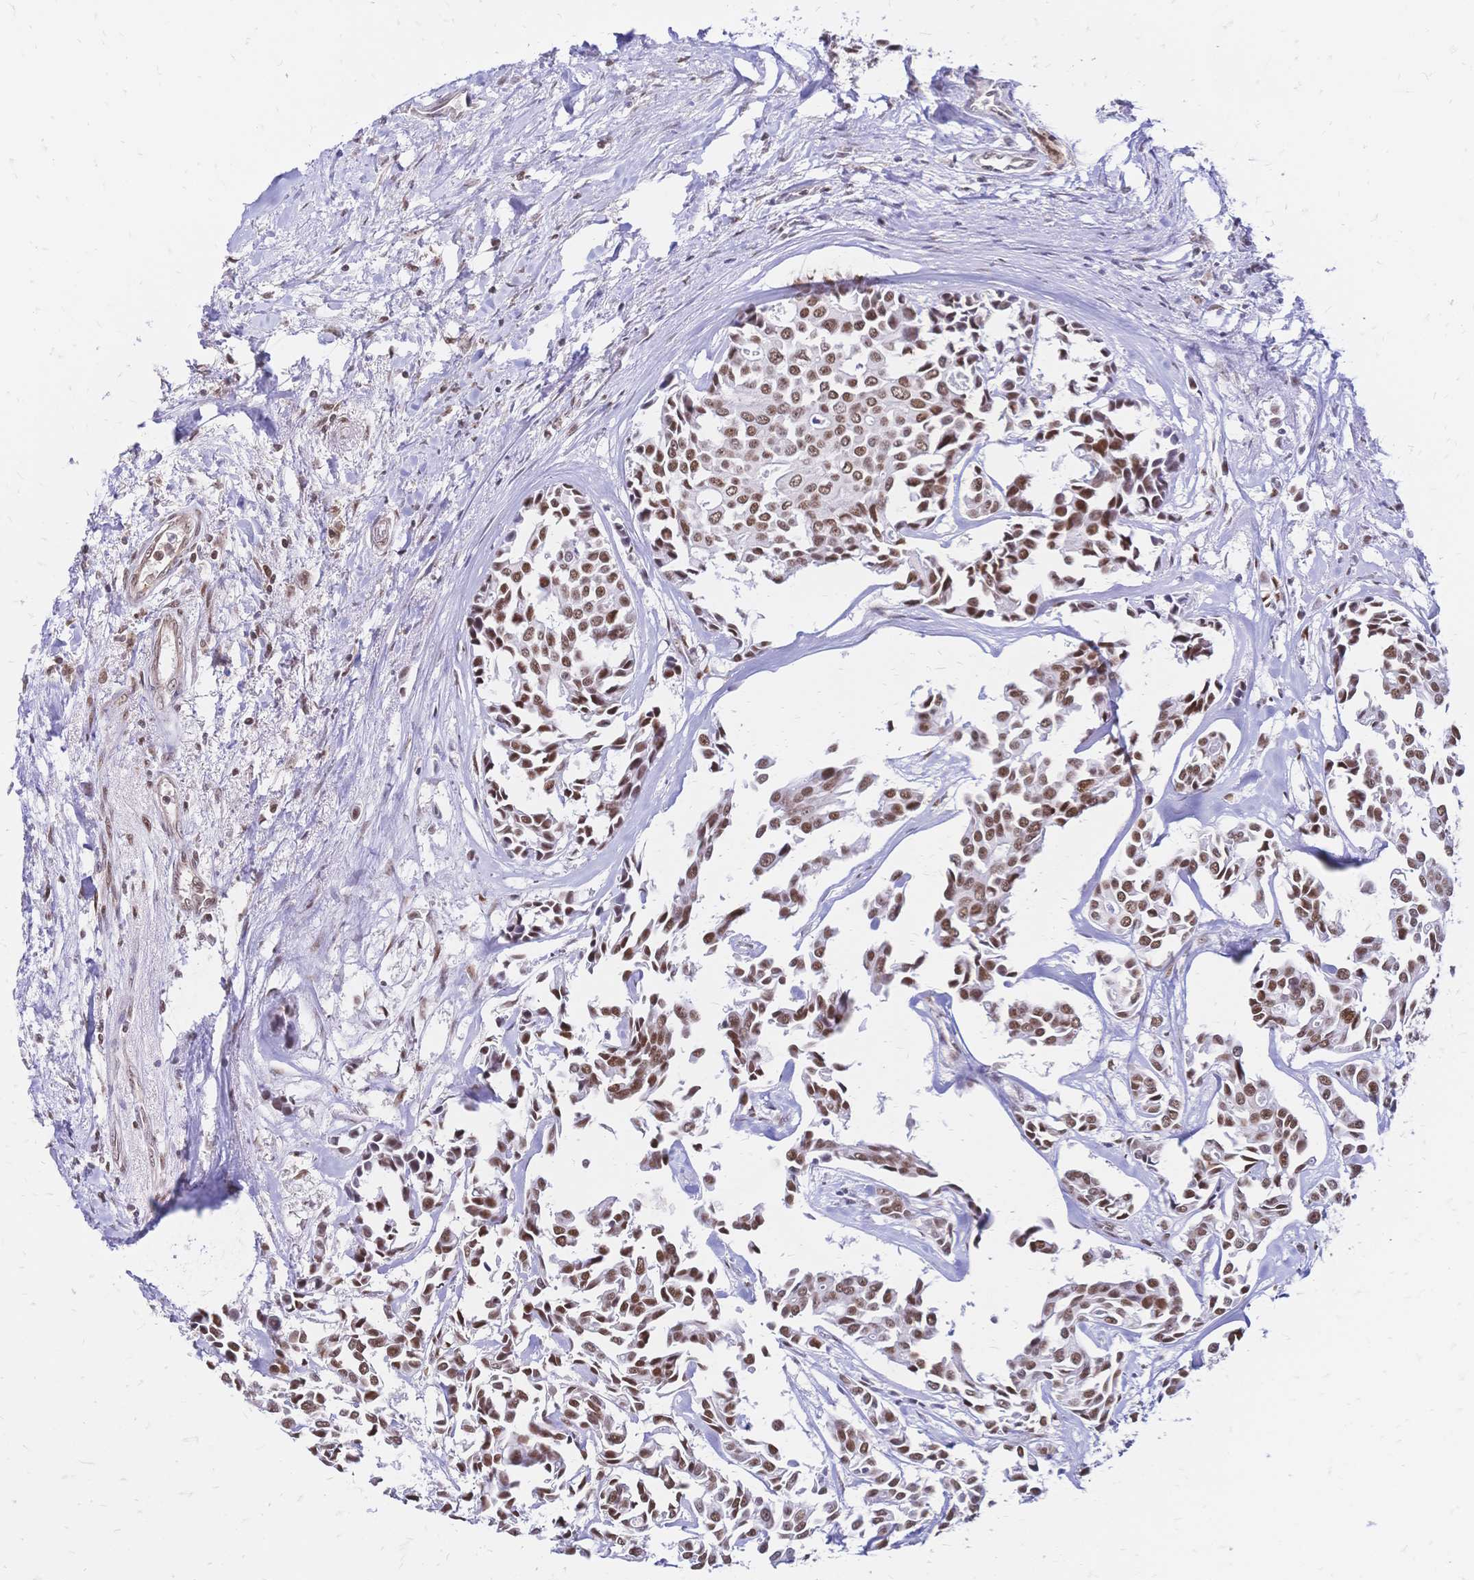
{"staining": {"intensity": "moderate", "quantity": ">75%", "location": "nuclear"}, "tissue": "breast cancer", "cell_type": "Tumor cells", "image_type": "cancer", "snomed": [{"axis": "morphology", "description": "Duct carcinoma"}, {"axis": "topography", "description": "Breast"}], "caption": "Protein expression analysis of human invasive ductal carcinoma (breast) reveals moderate nuclear staining in about >75% of tumor cells.", "gene": "NFIC", "patient": {"sex": "female", "age": 54}}